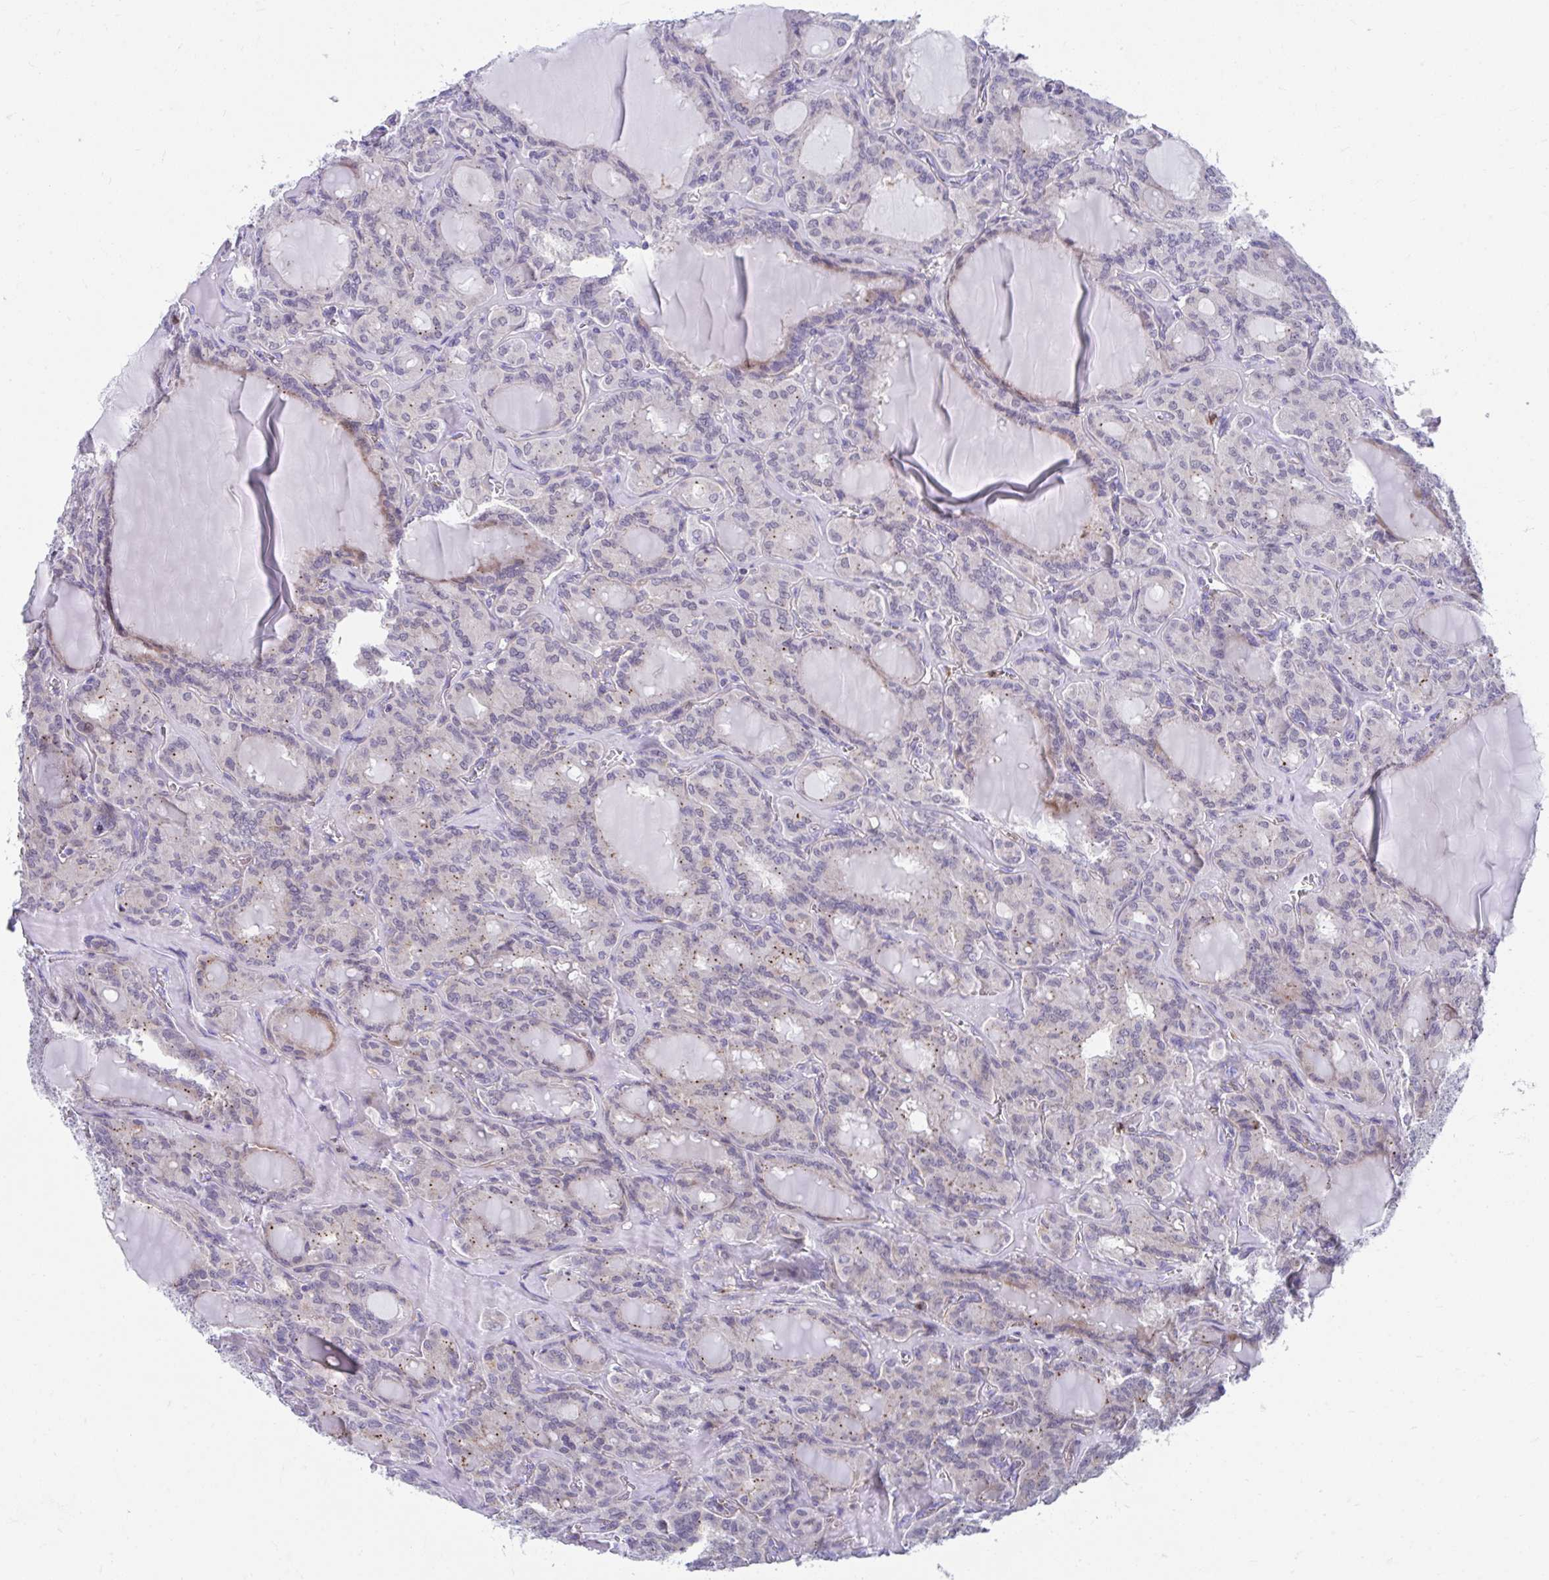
{"staining": {"intensity": "negative", "quantity": "none", "location": "none"}, "tissue": "thyroid cancer", "cell_type": "Tumor cells", "image_type": "cancer", "snomed": [{"axis": "morphology", "description": "Papillary adenocarcinoma, NOS"}, {"axis": "topography", "description": "Thyroid gland"}], "caption": "Immunohistochemical staining of human thyroid papillary adenocarcinoma shows no significant expression in tumor cells.", "gene": "CSTB", "patient": {"sex": "male", "age": 87}}